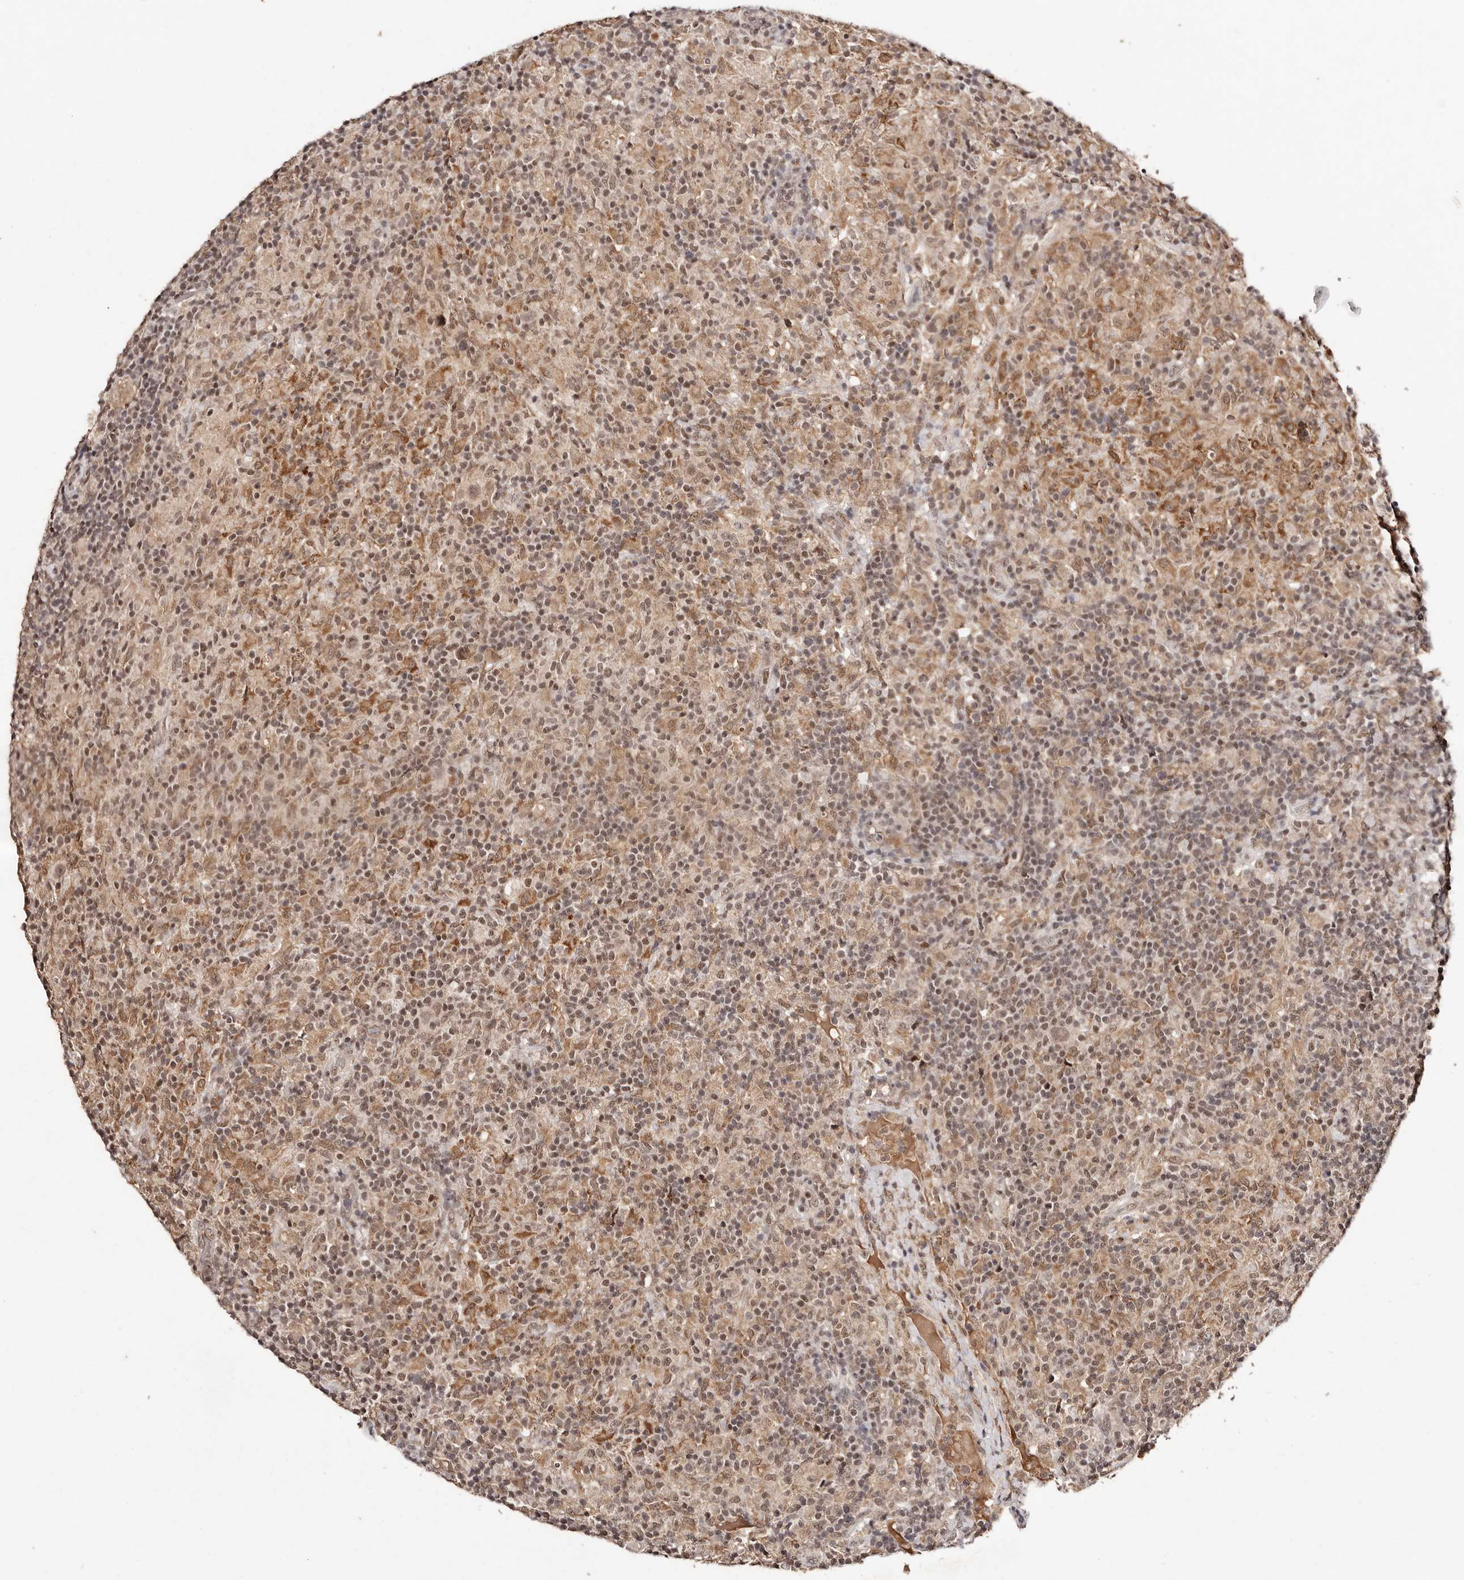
{"staining": {"intensity": "moderate", "quantity": ">75%", "location": "cytoplasmic/membranous,nuclear"}, "tissue": "lymphoma", "cell_type": "Tumor cells", "image_type": "cancer", "snomed": [{"axis": "morphology", "description": "Hodgkin's disease, NOS"}, {"axis": "topography", "description": "Lymph node"}], "caption": "Hodgkin's disease stained for a protein (brown) shows moderate cytoplasmic/membranous and nuclear positive staining in about >75% of tumor cells.", "gene": "BICRAL", "patient": {"sex": "male", "age": 70}}